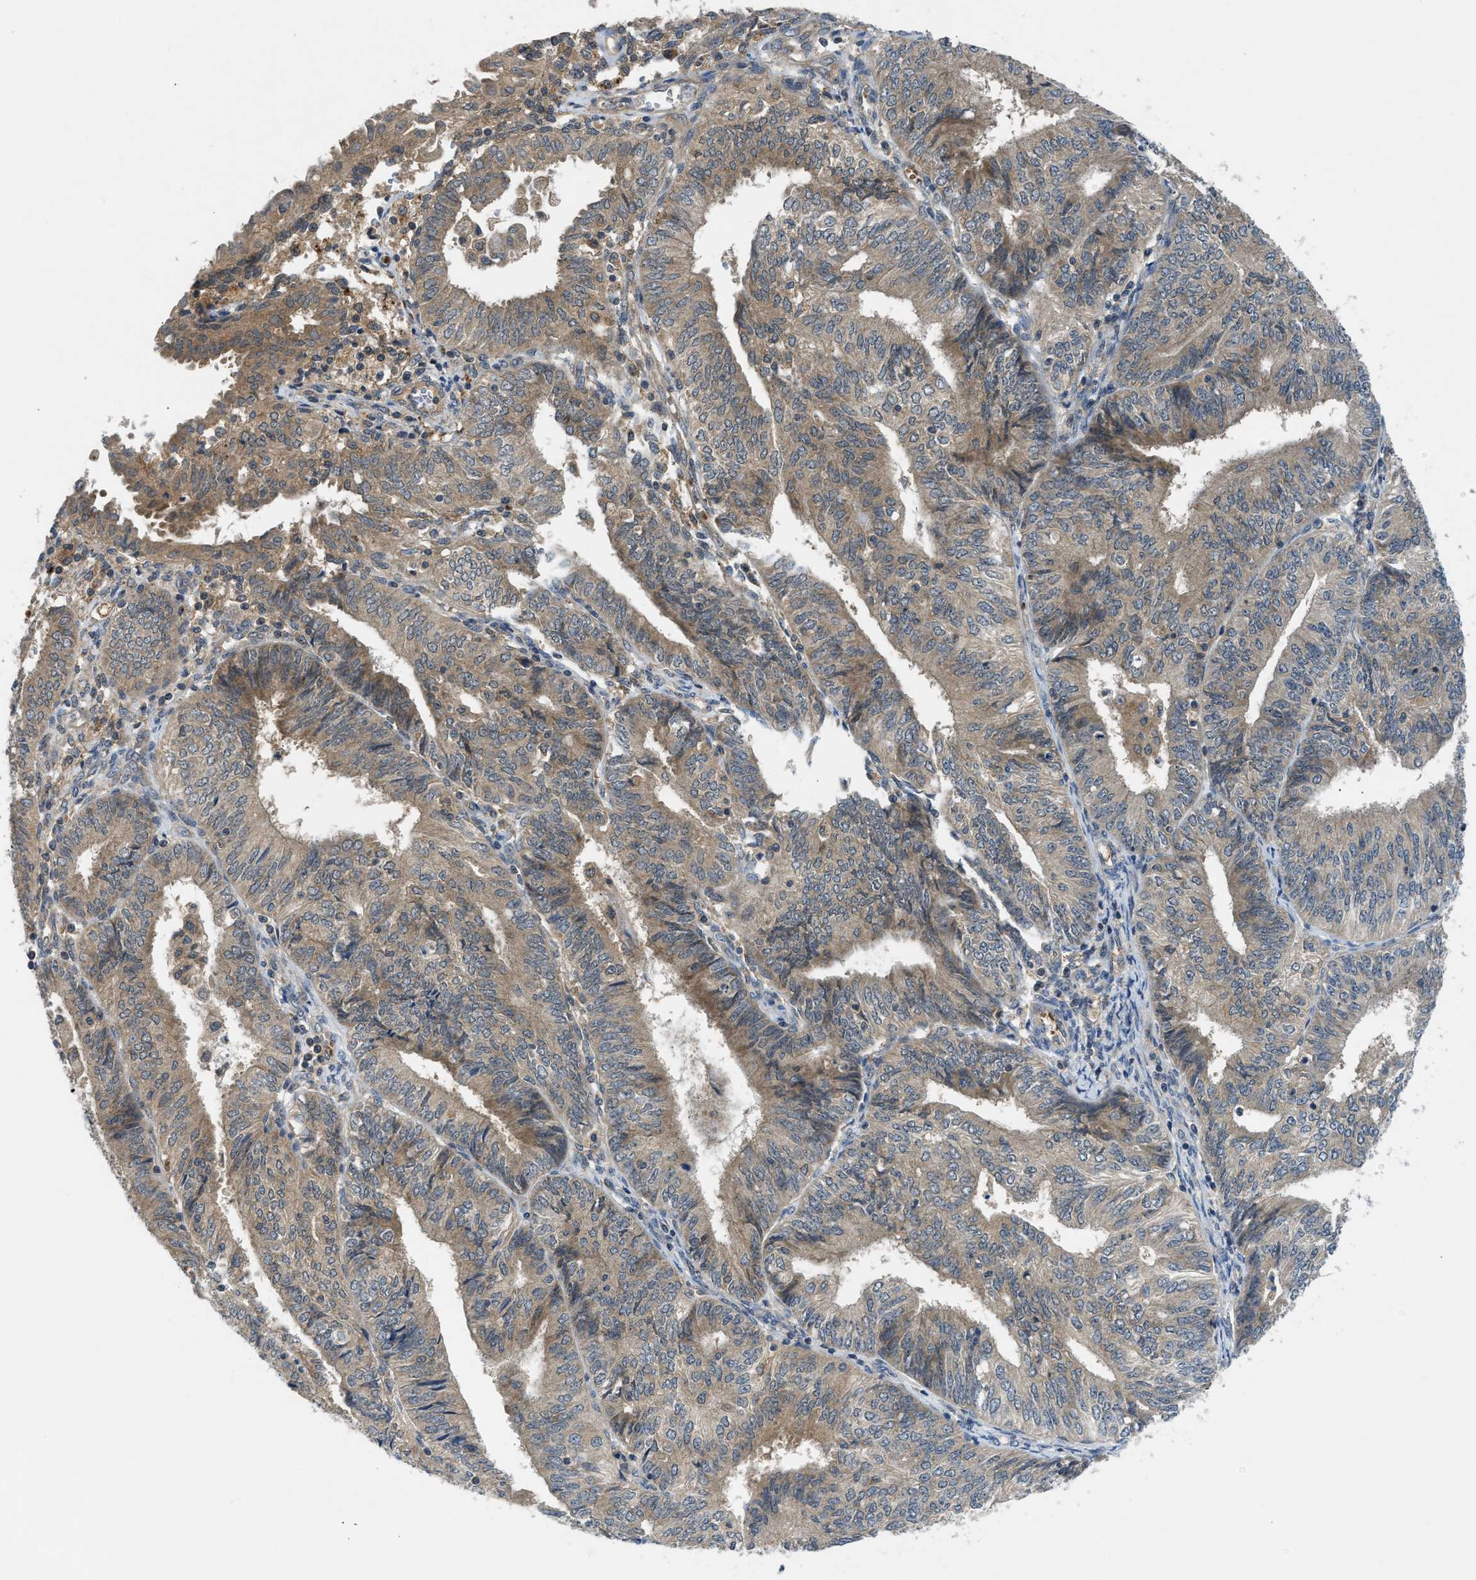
{"staining": {"intensity": "moderate", "quantity": ">75%", "location": "cytoplasmic/membranous"}, "tissue": "endometrial cancer", "cell_type": "Tumor cells", "image_type": "cancer", "snomed": [{"axis": "morphology", "description": "Adenocarcinoma, NOS"}, {"axis": "topography", "description": "Endometrium"}], "caption": "Protein expression analysis of human endometrial cancer reveals moderate cytoplasmic/membranous positivity in approximately >75% of tumor cells. (Brightfield microscopy of DAB IHC at high magnification).", "gene": "PDE7A", "patient": {"sex": "female", "age": 58}}